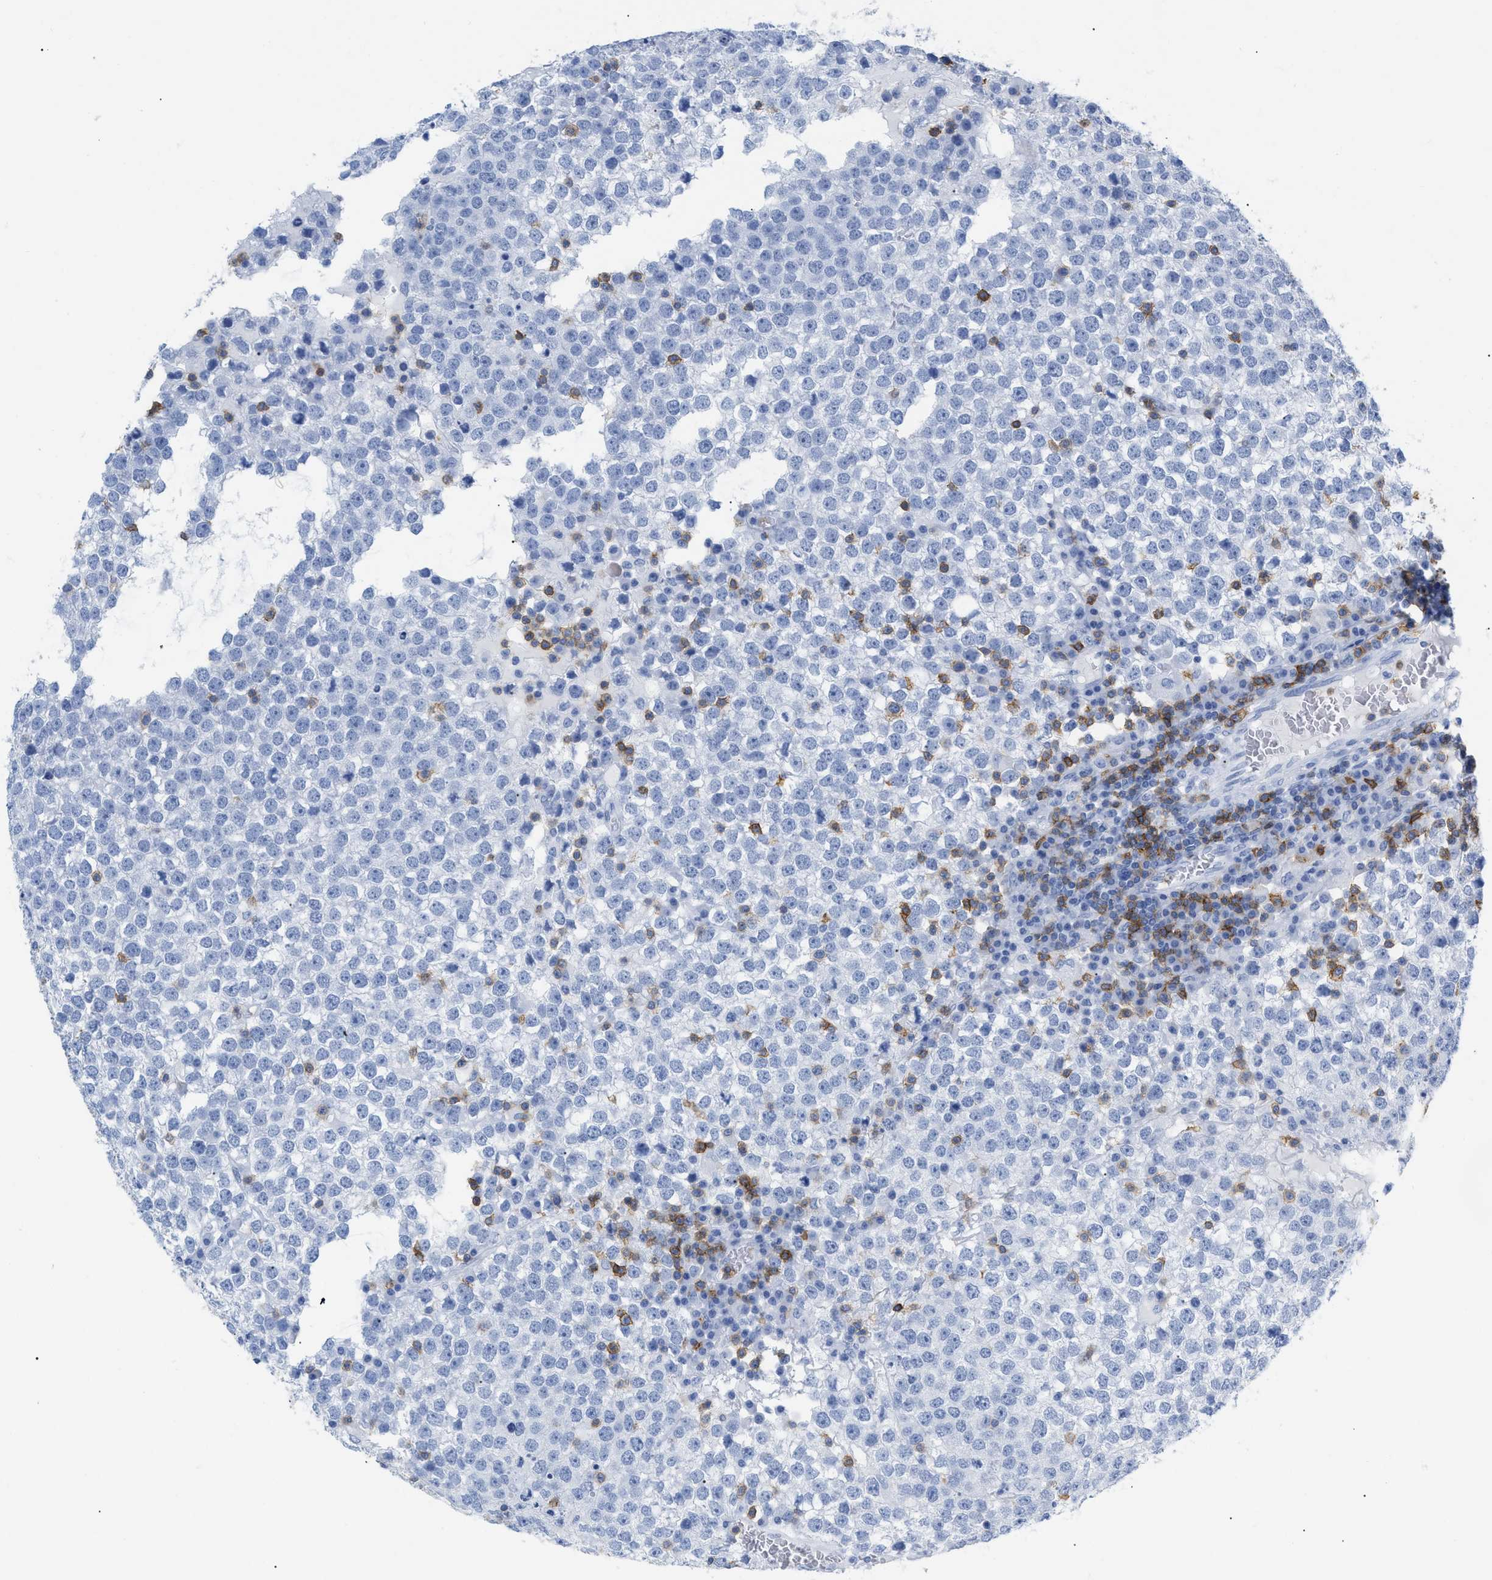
{"staining": {"intensity": "negative", "quantity": "none", "location": "none"}, "tissue": "testis cancer", "cell_type": "Tumor cells", "image_type": "cancer", "snomed": [{"axis": "morphology", "description": "Seminoma, NOS"}, {"axis": "topography", "description": "Testis"}], "caption": "A photomicrograph of testis seminoma stained for a protein demonstrates no brown staining in tumor cells.", "gene": "CD5", "patient": {"sex": "male", "age": 65}}